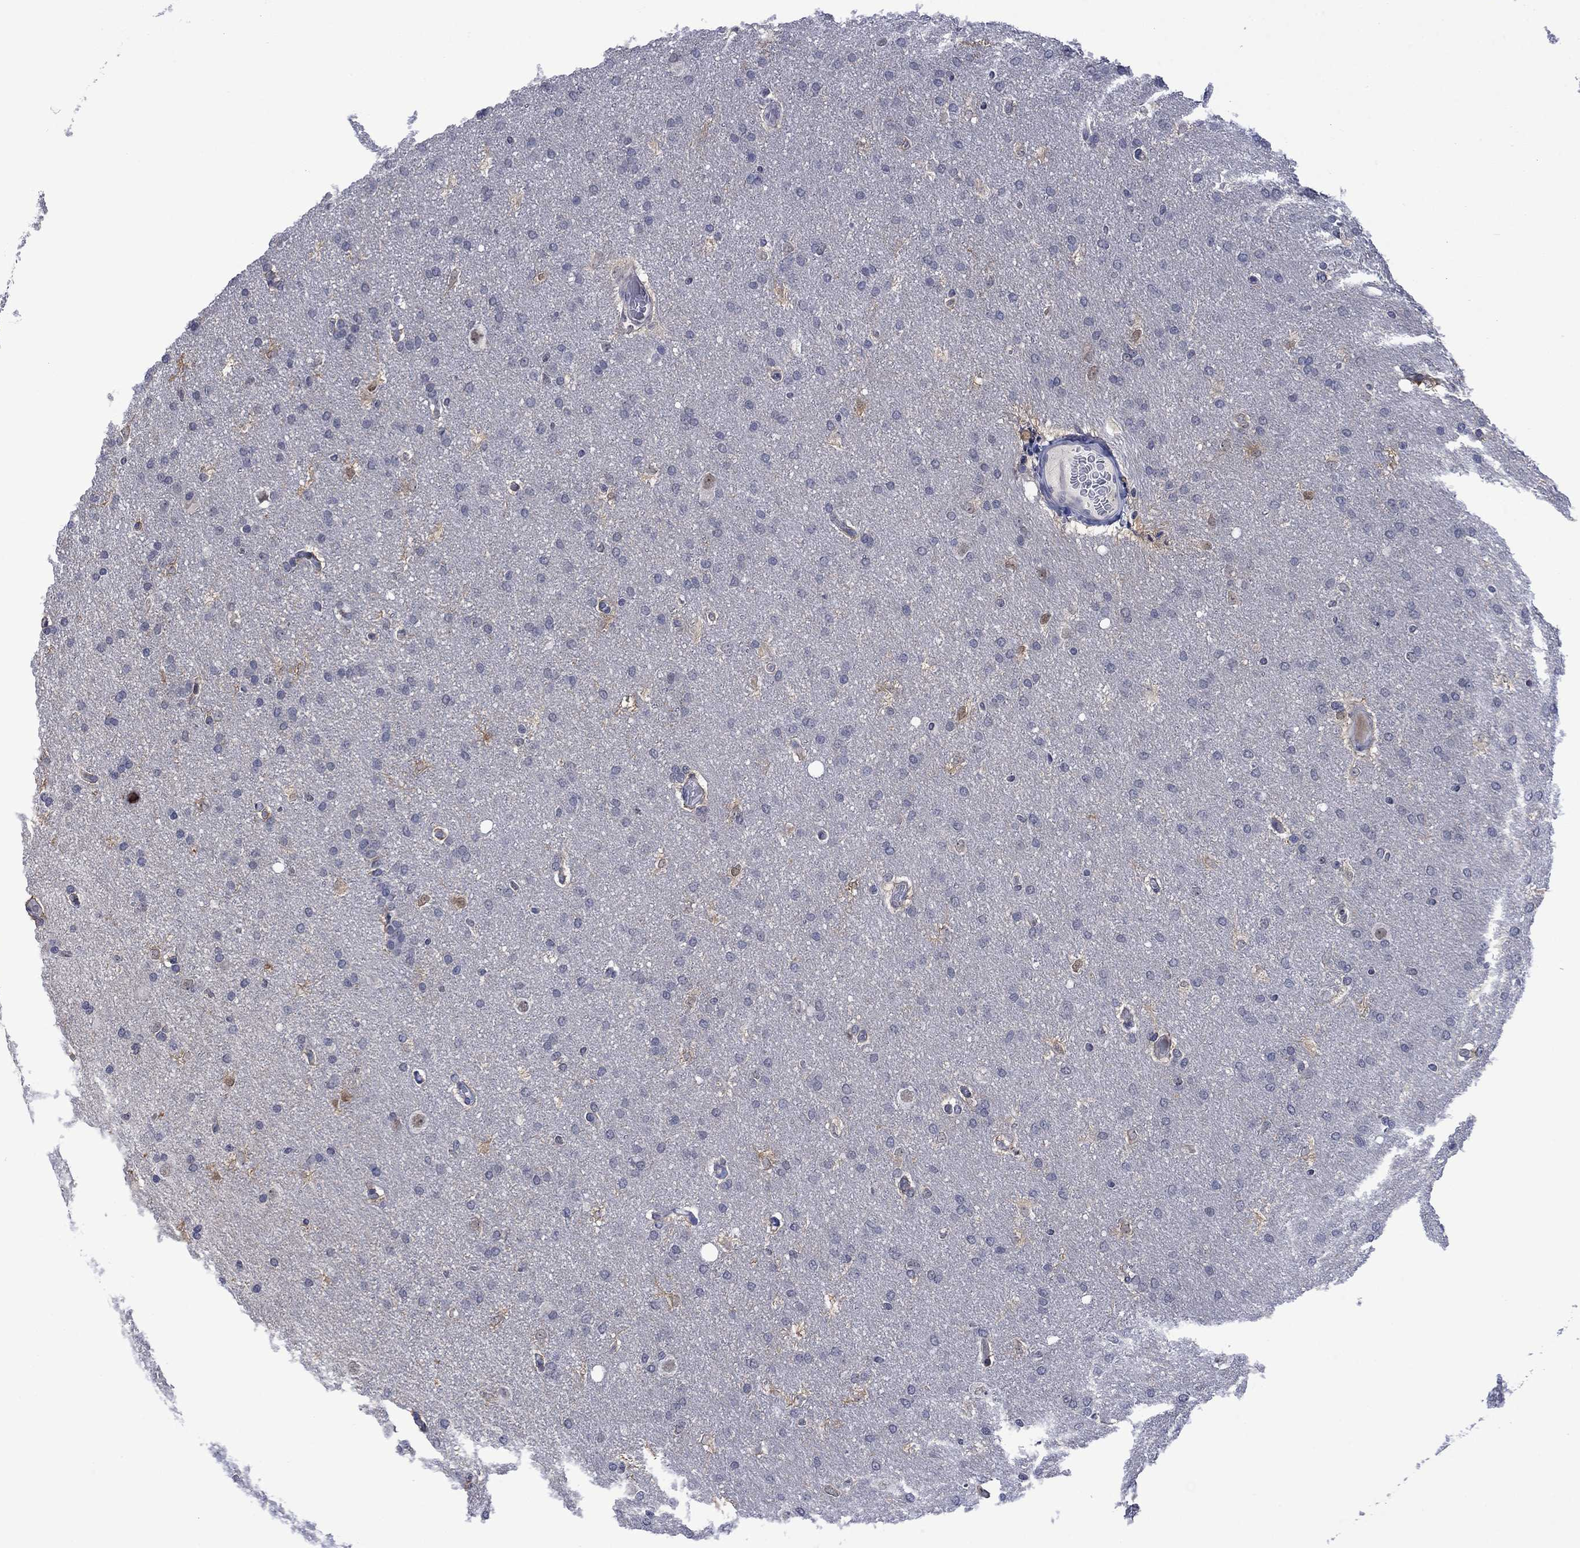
{"staining": {"intensity": "negative", "quantity": "none", "location": "none"}, "tissue": "glioma", "cell_type": "Tumor cells", "image_type": "cancer", "snomed": [{"axis": "morphology", "description": "Glioma, malignant, Low grade"}, {"axis": "topography", "description": "Brain"}], "caption": "Glioma was stained to show a protein in brown. There is no significant expression in tumor cells.", "gene": "AGL", "patient": {"sex": "female", "age": 37}}